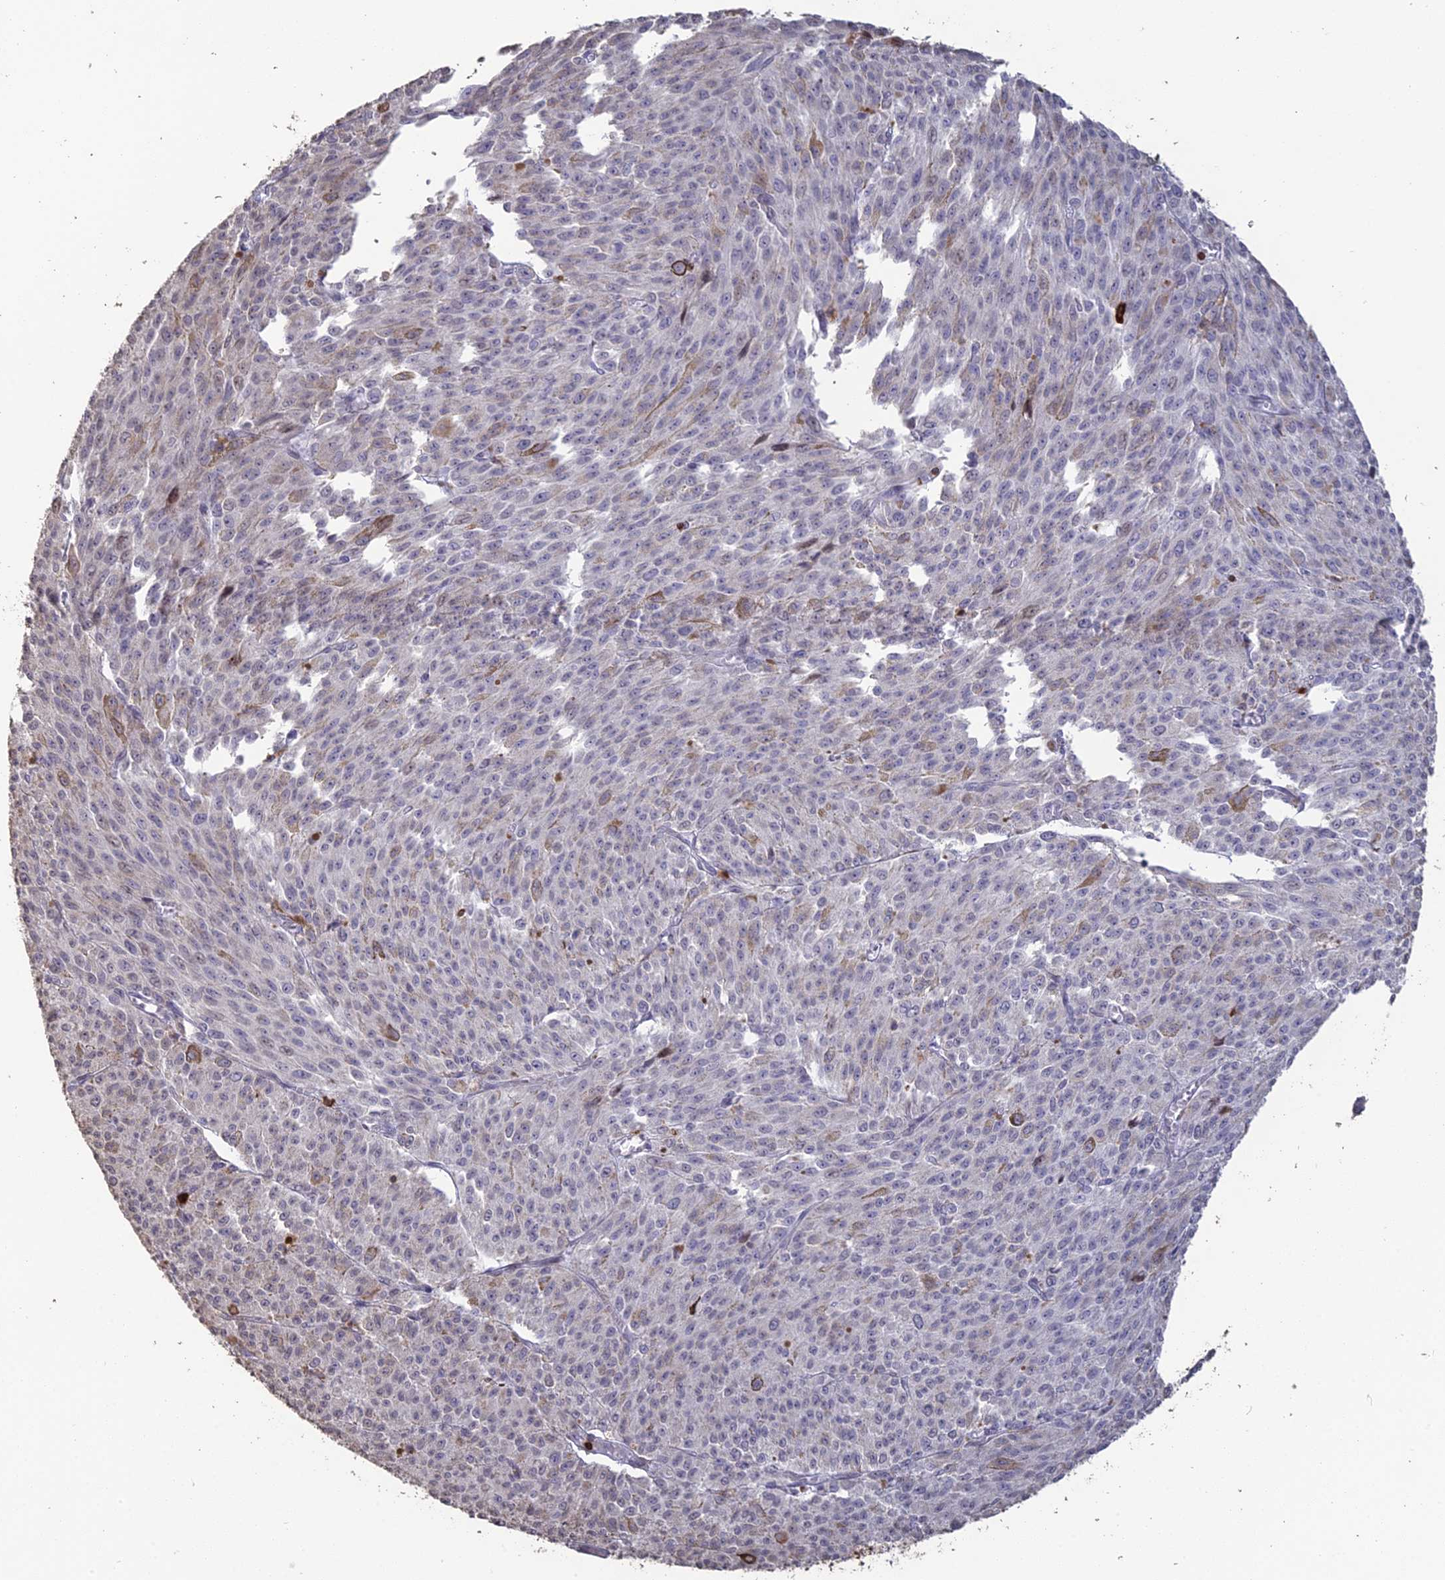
{"staining": {"intensity": "negative", "quantity": "none", "location": "none"}, "tissue": "melanoma", "cell_type": "Tumor cells", "image_type": "cancer", "snomed": [{"axis": "morphology", "description": "Malignant melanoma, NOS"}, {"axis": "topography", "description": "Skin"}], "caption": "The image demonstrates no staining of tumor cells in melanoma.", "gene": "APOBR", "patient": {"sex": "female", "age": 52}}